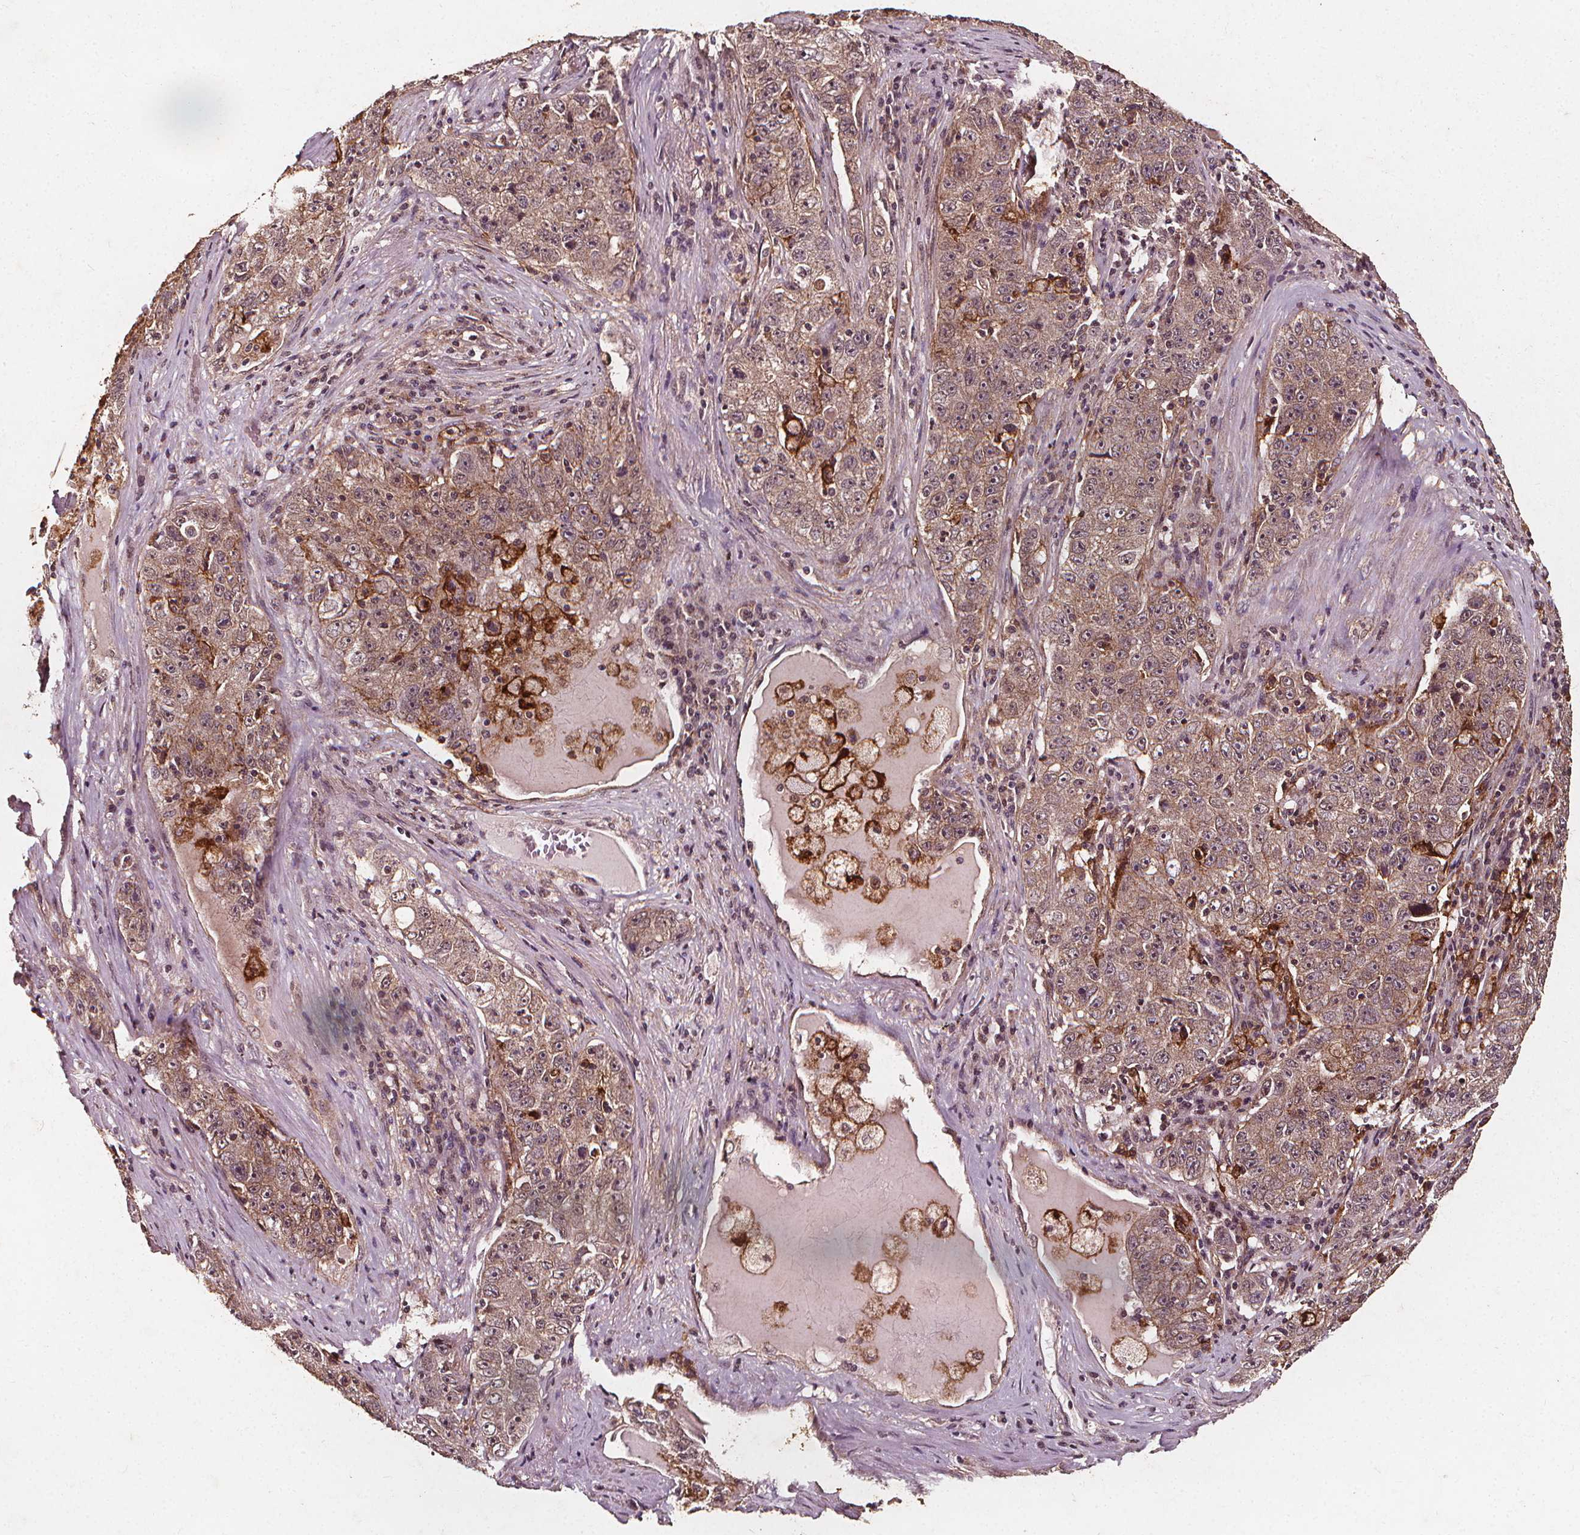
{"staining": {"intensity": "weak", "quantity": "<25%", "location": "cytoplasmic/membranous"}, "tissue": "lung cancer", "cell_type": "Tumor cells", "image_type": "cancer", "snomed": [{"axis": "morphology", "description": "Normal morphology"}, {"axis": "morphology", "description": "Adenocarcinoma, NOS"}, {"axis": "topography", "description": "Lymph node"}, {"axis": "topography", "description": "Lung"}], "caption": "DAB (3,3'-diaminobenzidine) immunohistochemical staining of adenocarcinoma (lung) shows no significant staining in tumor cells. Brightfield microscopy of immunohistochemistry (IHC) stained with DAB (brown) and hematoxylin (blue), captured at high magnification.", "gene": "ABCA1", "patient": {"sex": "female", "age": 57}}